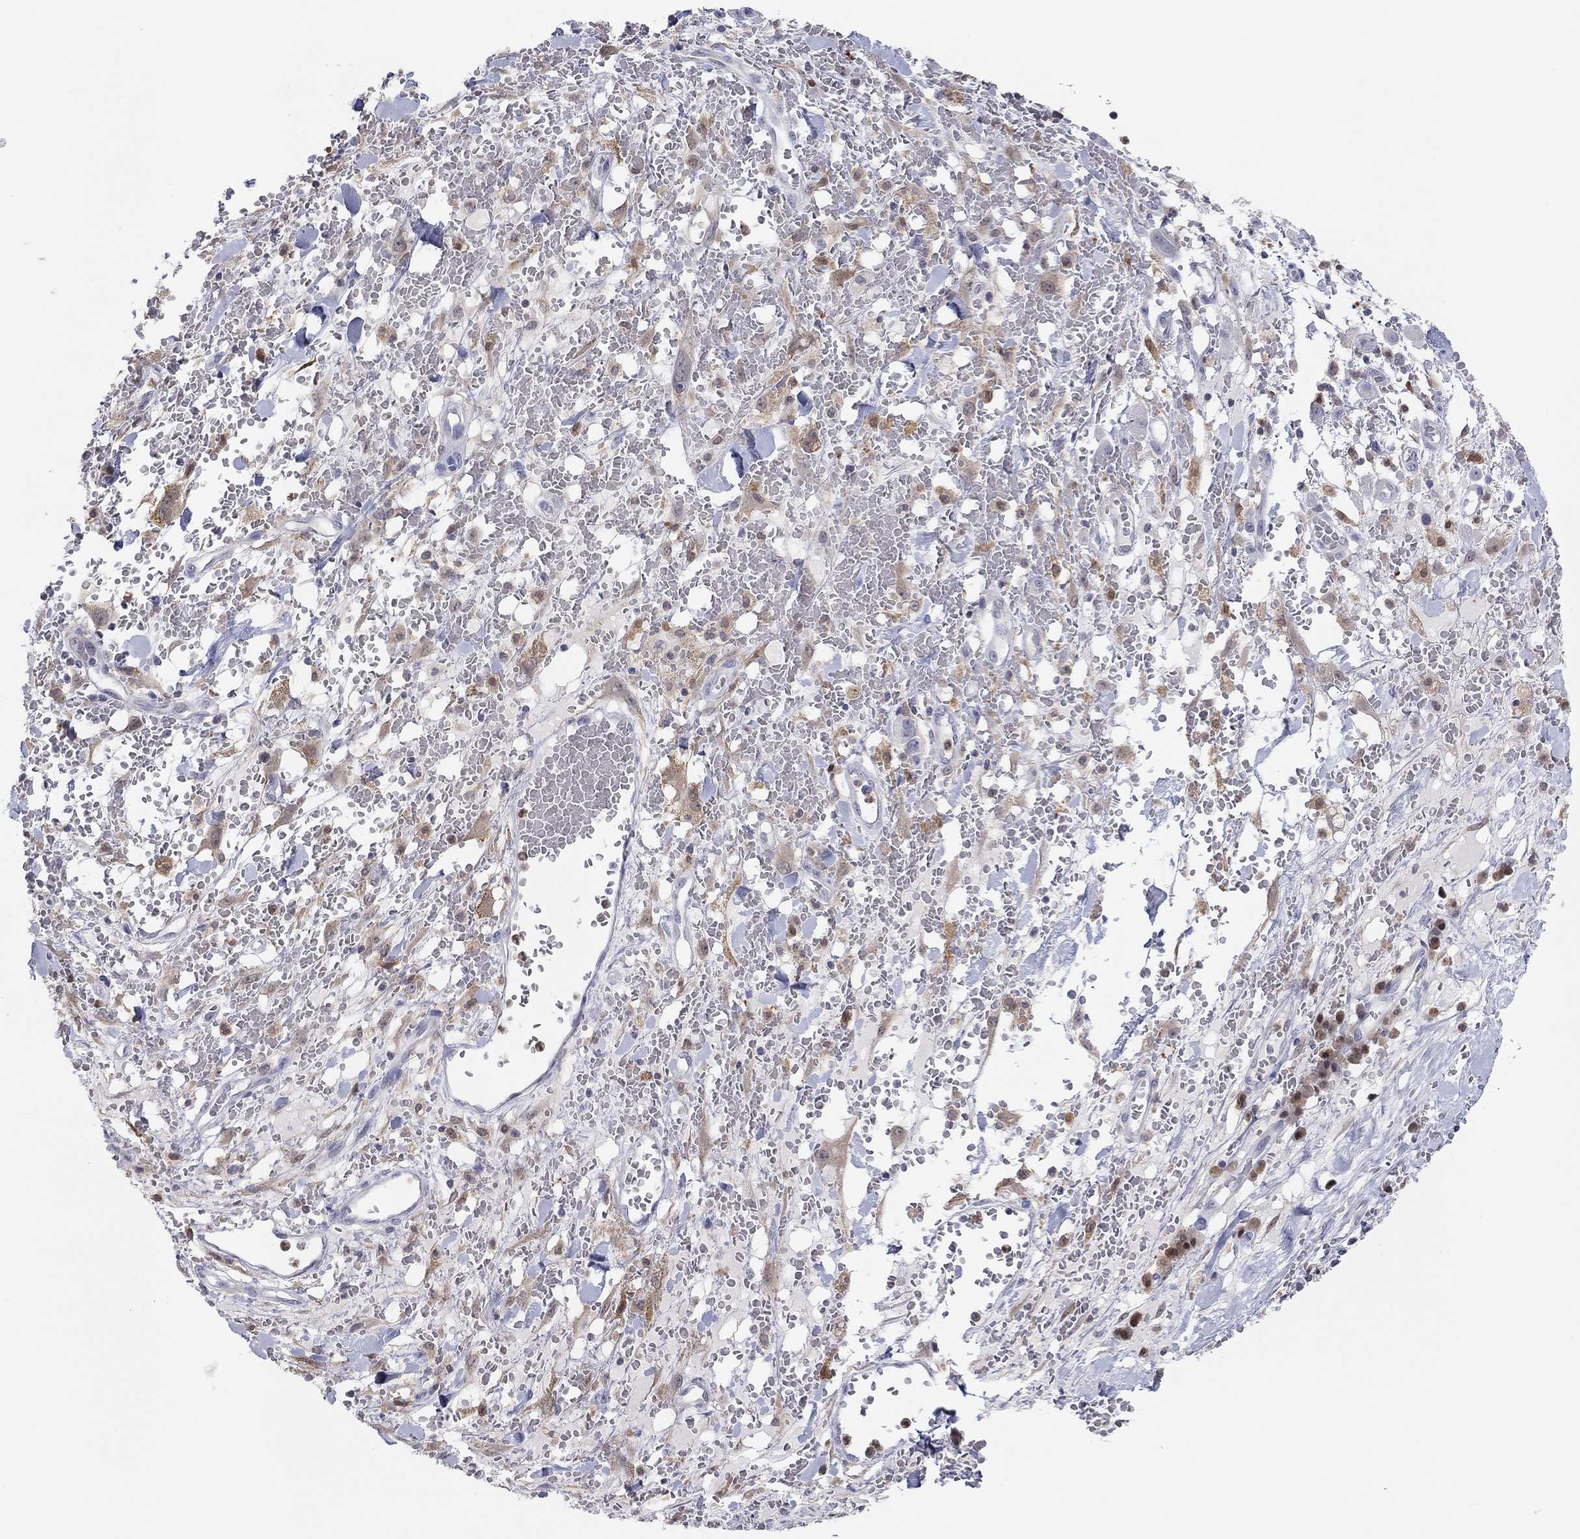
{"staining": {"intensity": "weak", "quantity": "<25%", "location": "cytoplasmic/membranous"}, "tissue": "melanoma", "cell_type": "Tumor cells", "image_type": "cancer", "snomed": [{"axis": "morphology", "description": "Malignant melanoma, NOS"}, {"axis": "topography", "description": "Skin"}], "caption": "Immunohistochemistry (IHC) photomicrograph of melanoma stained for a protein (brown), which displays no expression in tumor cells. (Stains: DAB (3,3'-diaminobenzidine) immunohistochemistry with hematoxylin counter stain, Microscopy: brightfield microscopy at high magnification).", "gene": "PDXK", "patient": {"sex": "female", "age": 91}}